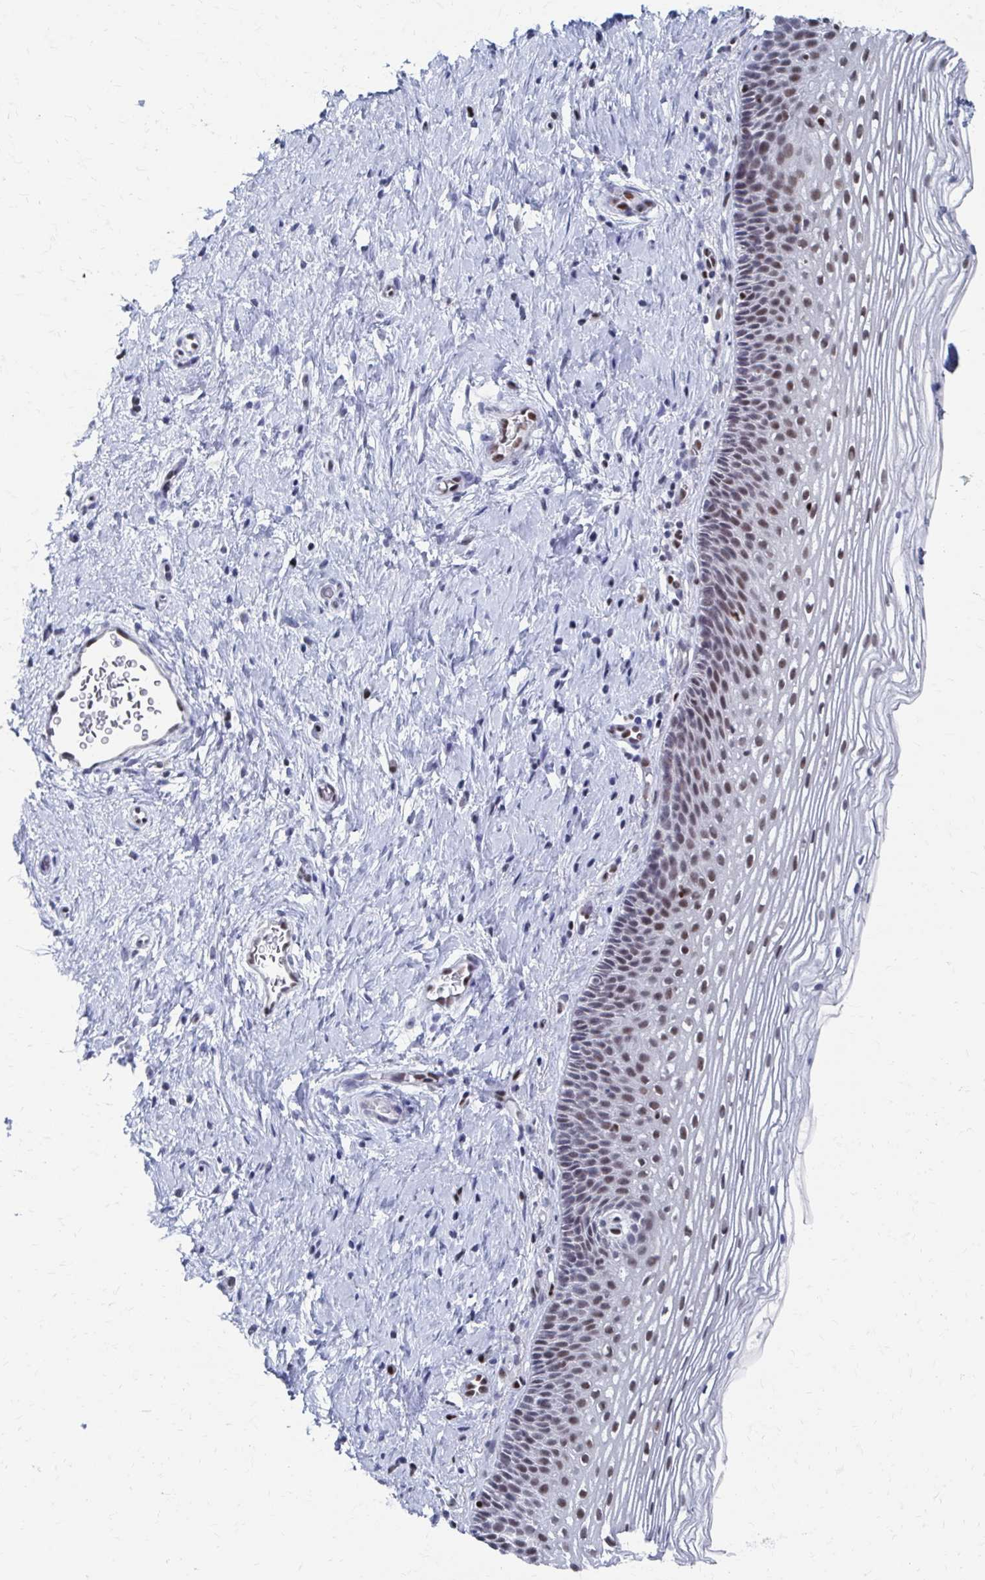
{"staining": {"intensity": "moderate", "quantity": ">75%", "location": "nuclear"}, "tissue": "cervix", "cell_type": "Glandular cells", "image_type": "normal", "snomed": [{"axis": "morphology", "description": "Normal tissue, NOS"}, {"axis": "topography", "description": "Cervix"}], "caption": "The histopathology image displays immunohistochemical staining of normal cervix. There is moderate nuclear staining is present in approximately >75% of glandular cells.", "gene": "CDIN1", "patient": {"sex": "female", "age": 34}}